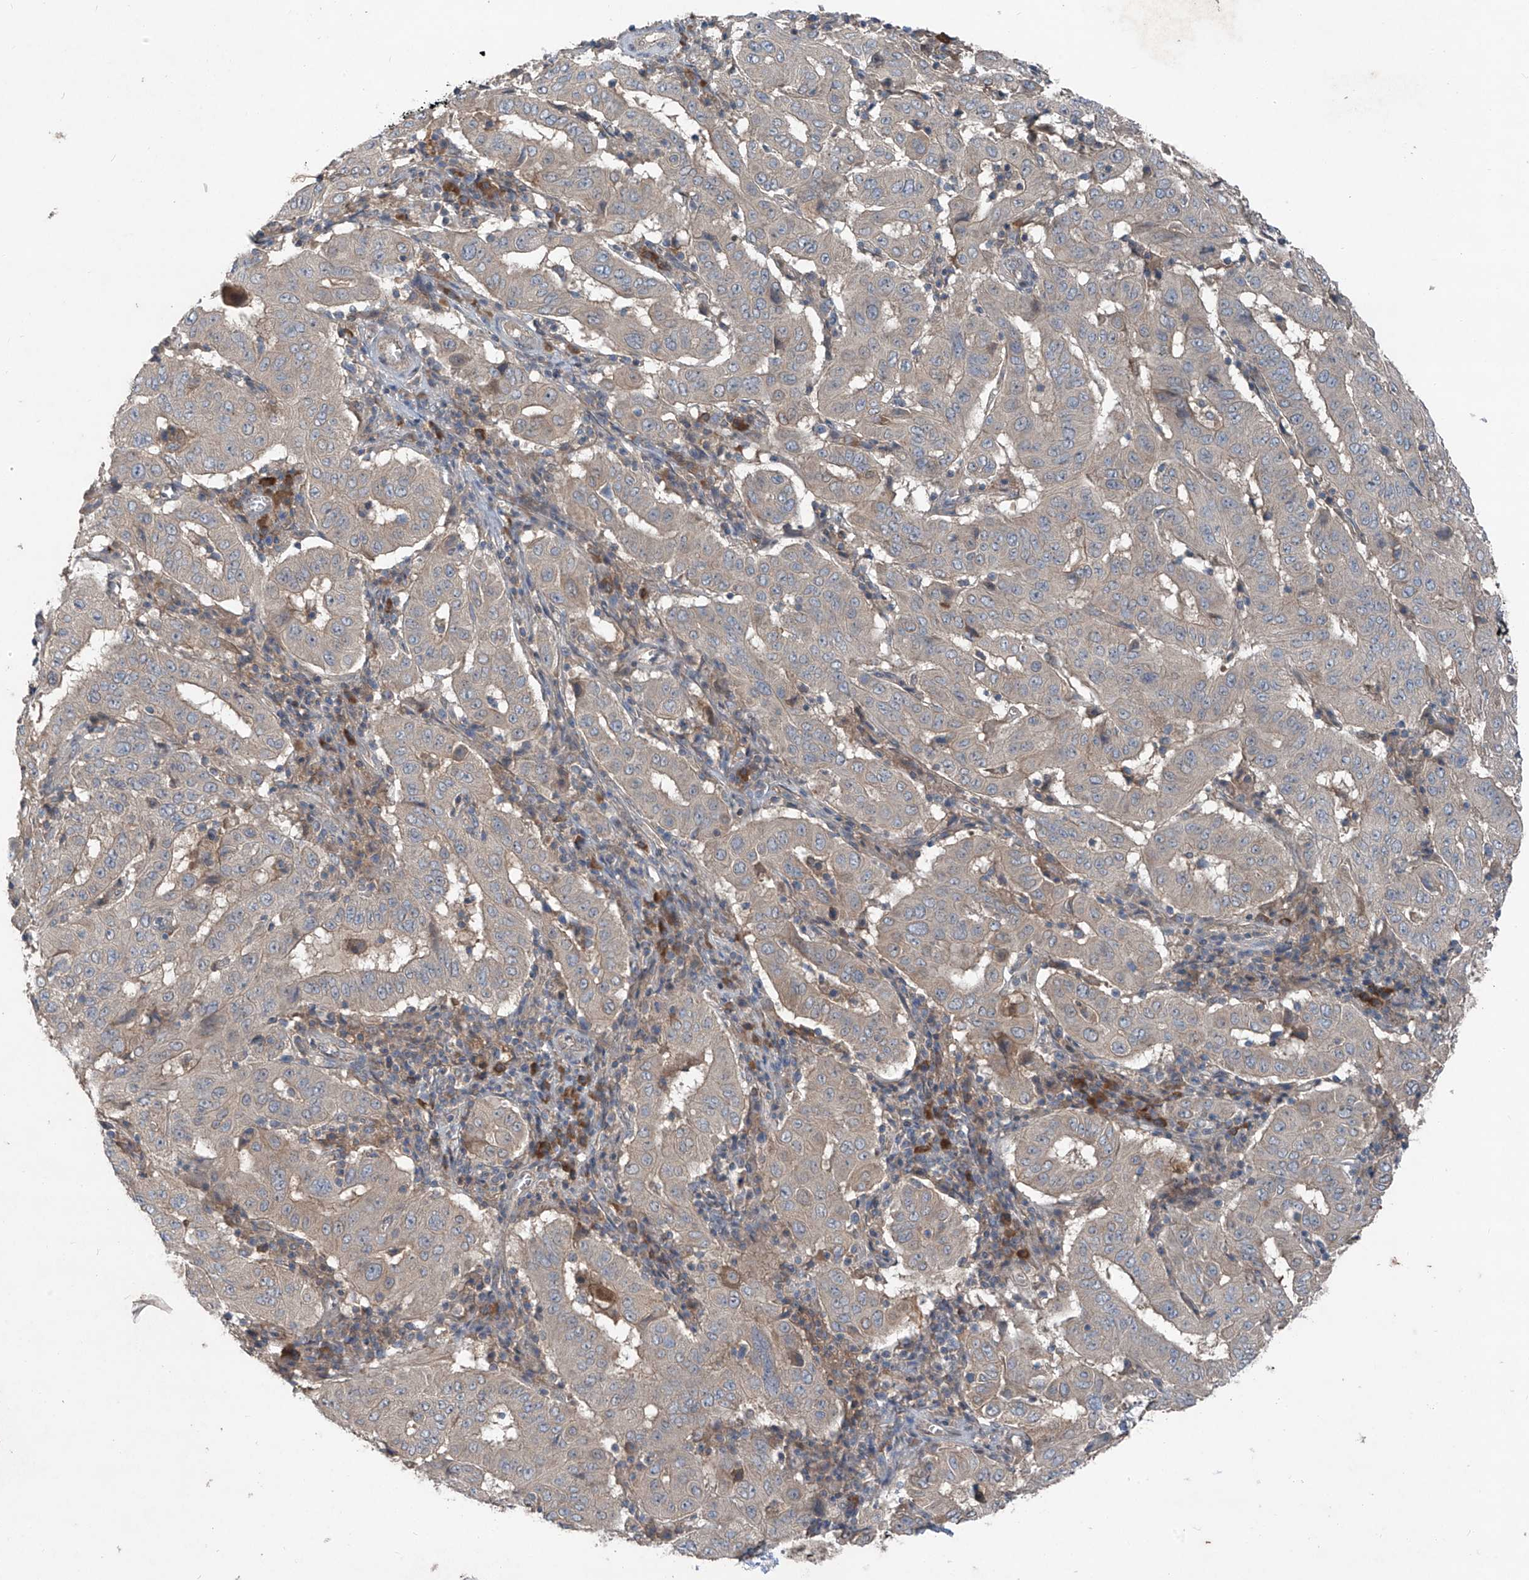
{"staining": {"intensity": "negative", "quantity": "none", "location": "none"}, "tissue": "pancreatic cancer", "cell_type": "Tumor cells", "image_type": "cancer", "snomed": [{"axis": "morphology", "description": "Adenocarcinoma, NOS"}, {"axis": "topography", "description": "Pancreas"}], "caption": "Tumor cells show no significant positivity in adenocarcinoma (pancreatic).", "gene": "FOXRED2", "patient": {"sex": "male", "age": 63}}